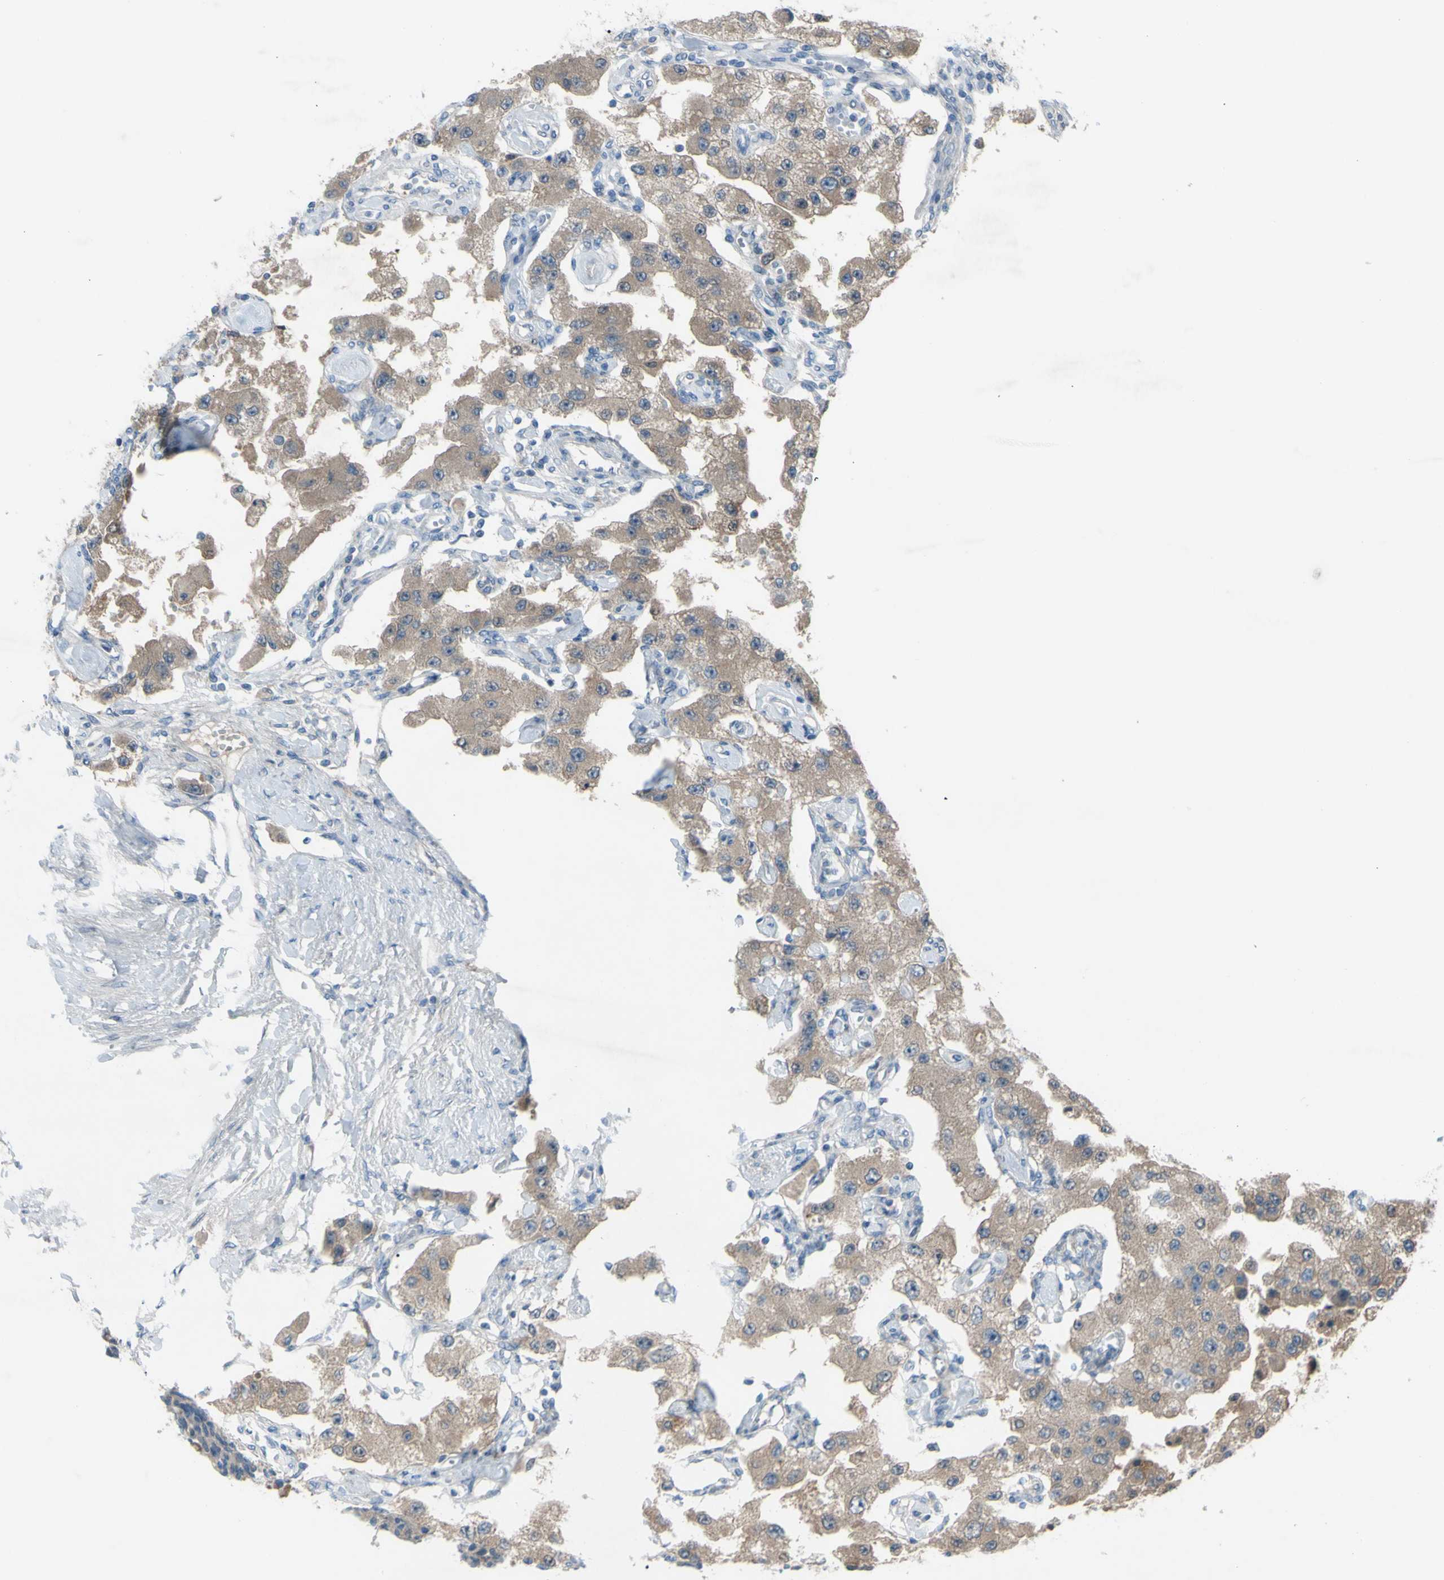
{"staining": {"intensity": "moderate", "quantity": ">75%", "location": "cytoplasmic/membranous"}, "tissue": "carcinoid", "cell_type": "Tumor cells", "image_type": "cancer", "snomed": [{"axis": "morphology", "description": "Carcinoid, malignant, NOS"}, {"axis": "topography", "description": "Pancreas"}], "caption": "Immunohistochemistry photomicrograph of neoplastic tissue: human malignant carcinoid stained using immunohistochemistry (IHC) exhibits medium levels of moderate protein expression localized specifically in the cytoplasmic/membranous of tumor cells, appearing as a cytoplasmic/membranous brown color.", "gene": "ATRN", "patient": {"sex": "male", "age": 41}}